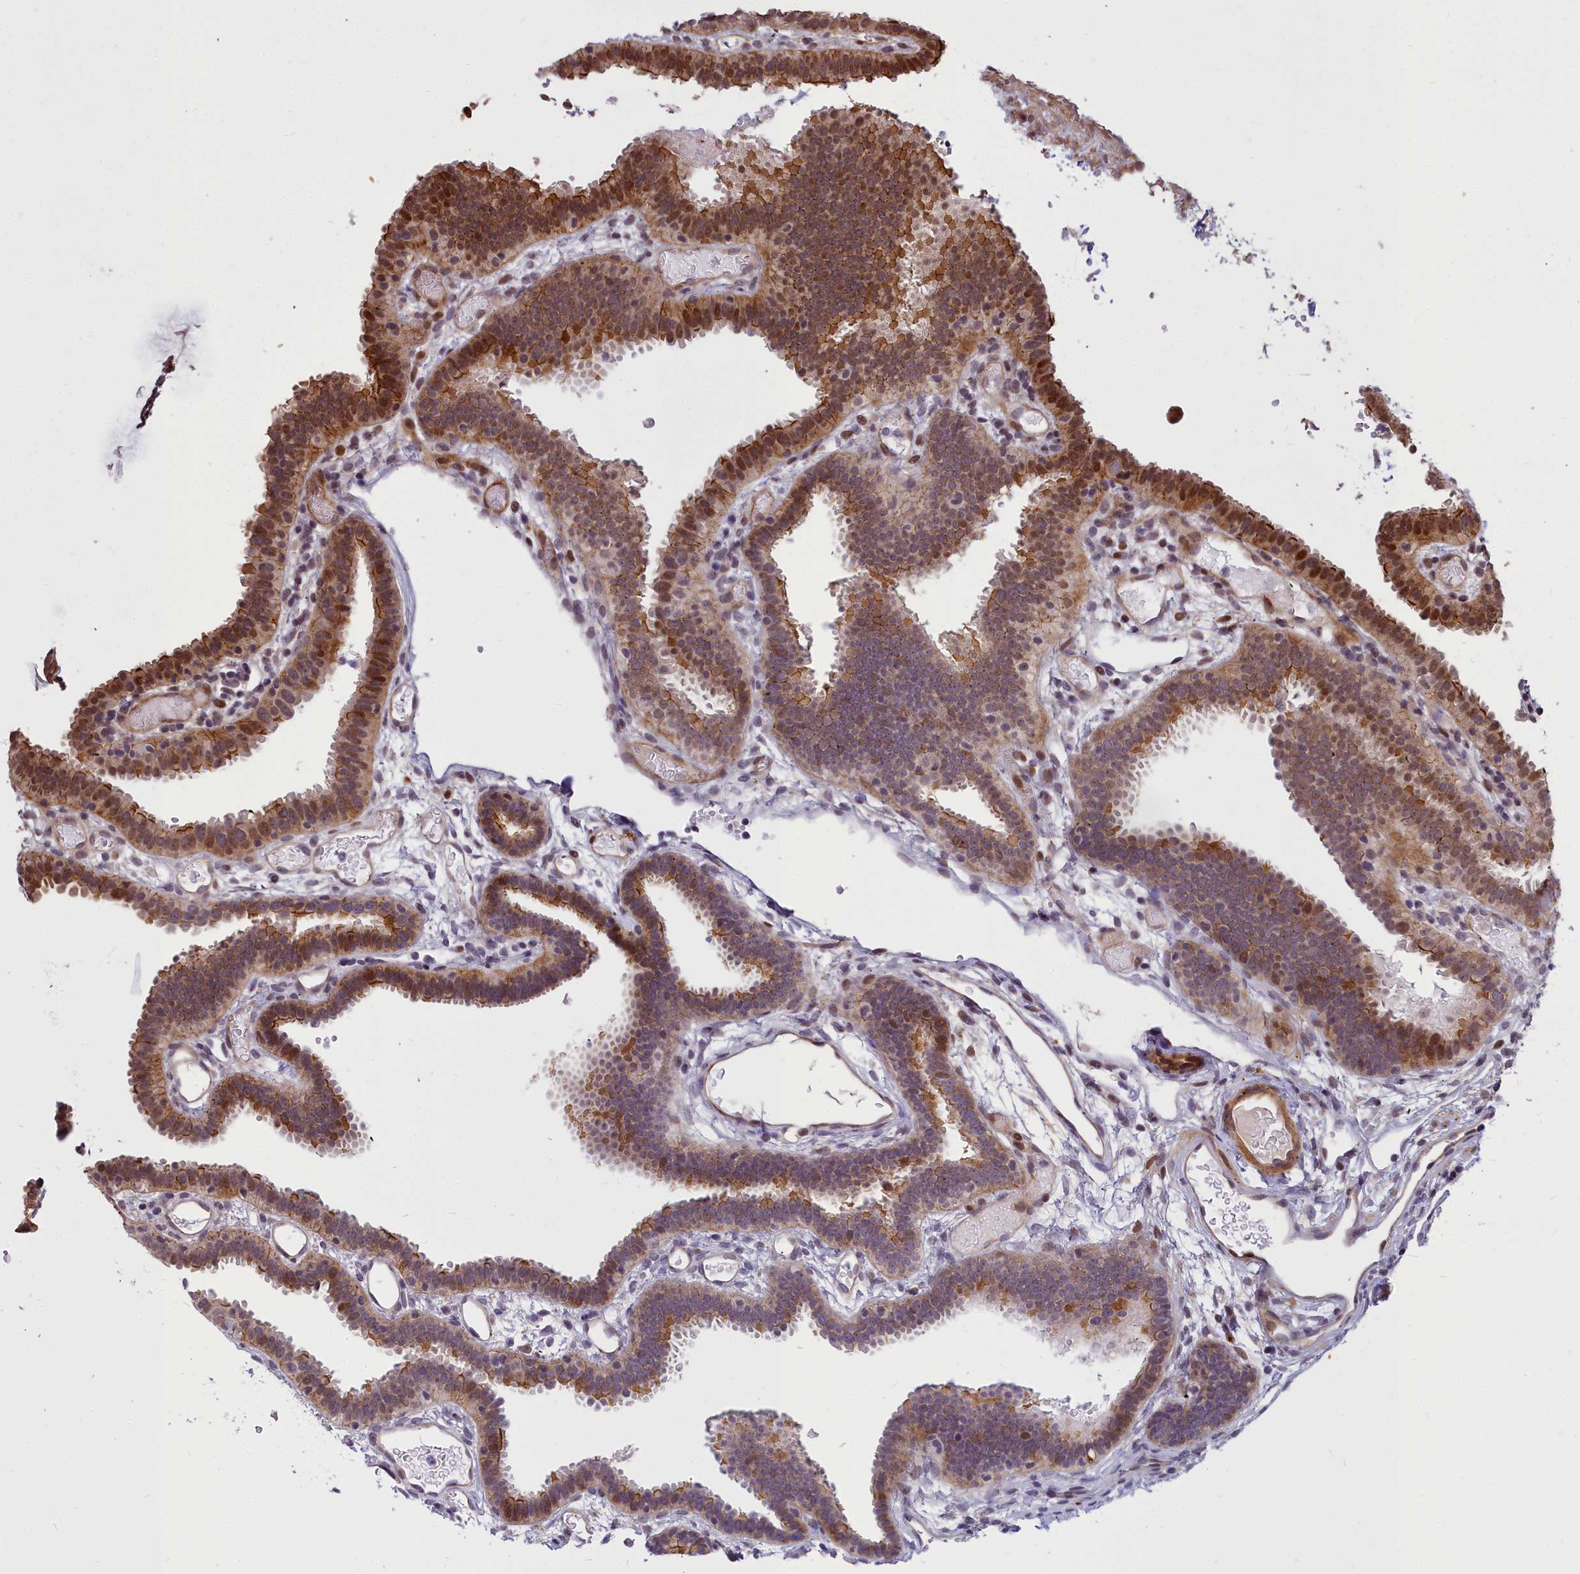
{"staining": {"intensity": "moderate", "quantity": ">75%", "location": "cytoplasmic/membranous,nuclear"}, "tissue": "fallopian tube", "cell_type": "Glandular cells", "image_type": "normal", "snomed": [{"axis": "morphology", "description": "Normal tissue, NOS"}, {"axis": "topography", "description": "Fallopian tube"}], "caption": "Protein expression analysis of benign fallopian tube demonstrates moderate cytoplasmic/membranous,nuclear staining in about >75% of glandular cells.", "gene": "GLYATL3", "patient": {"sex": "female", "age": 37}}